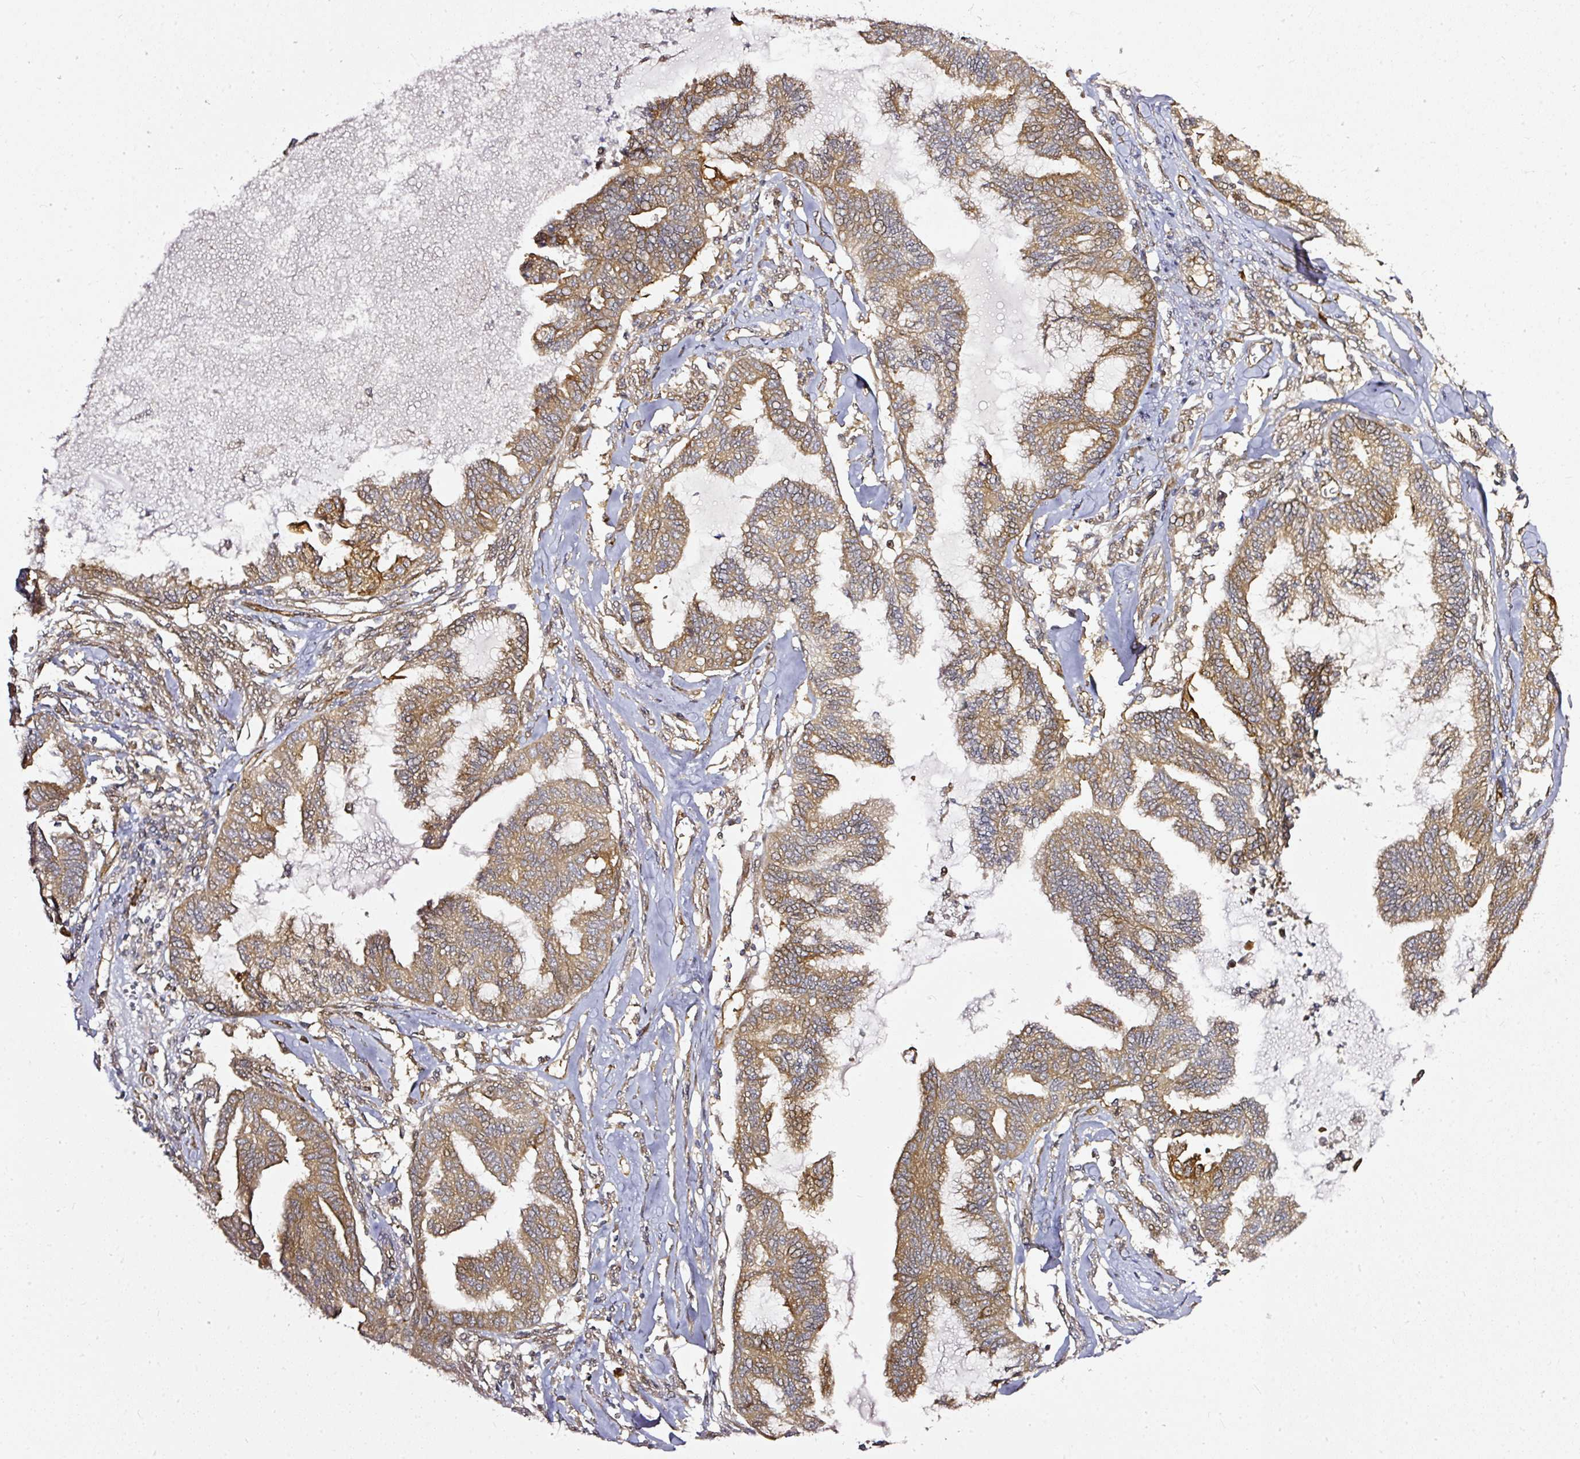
{"staining": {"intensity": "moderate", "quantity": ">75%", "location": "cytoplasmic/membranous"}, "tissue": "endometrial cancer", "cell_type": "Tumor cells", "image_type": "cancer", "snomed": [{"axis": "morphology", "description": "Adenocarcinoma, NOS"}, {"axis": "topography", "description": "Endometrium"}], "caption": "High-magnification brightfield microscopy of adenocarcinoma (endometrial) stained with DAB (brown) and counterstained with hematoxylin (blue). tumor cells exhibit moderate cytoplasmic/membranous expression is identified in about>75% of cells. (IHC, brightfield microscopy, high magnification).", "gene": "MIF4GD", "patient": {"sex": "female", "age": 86}}